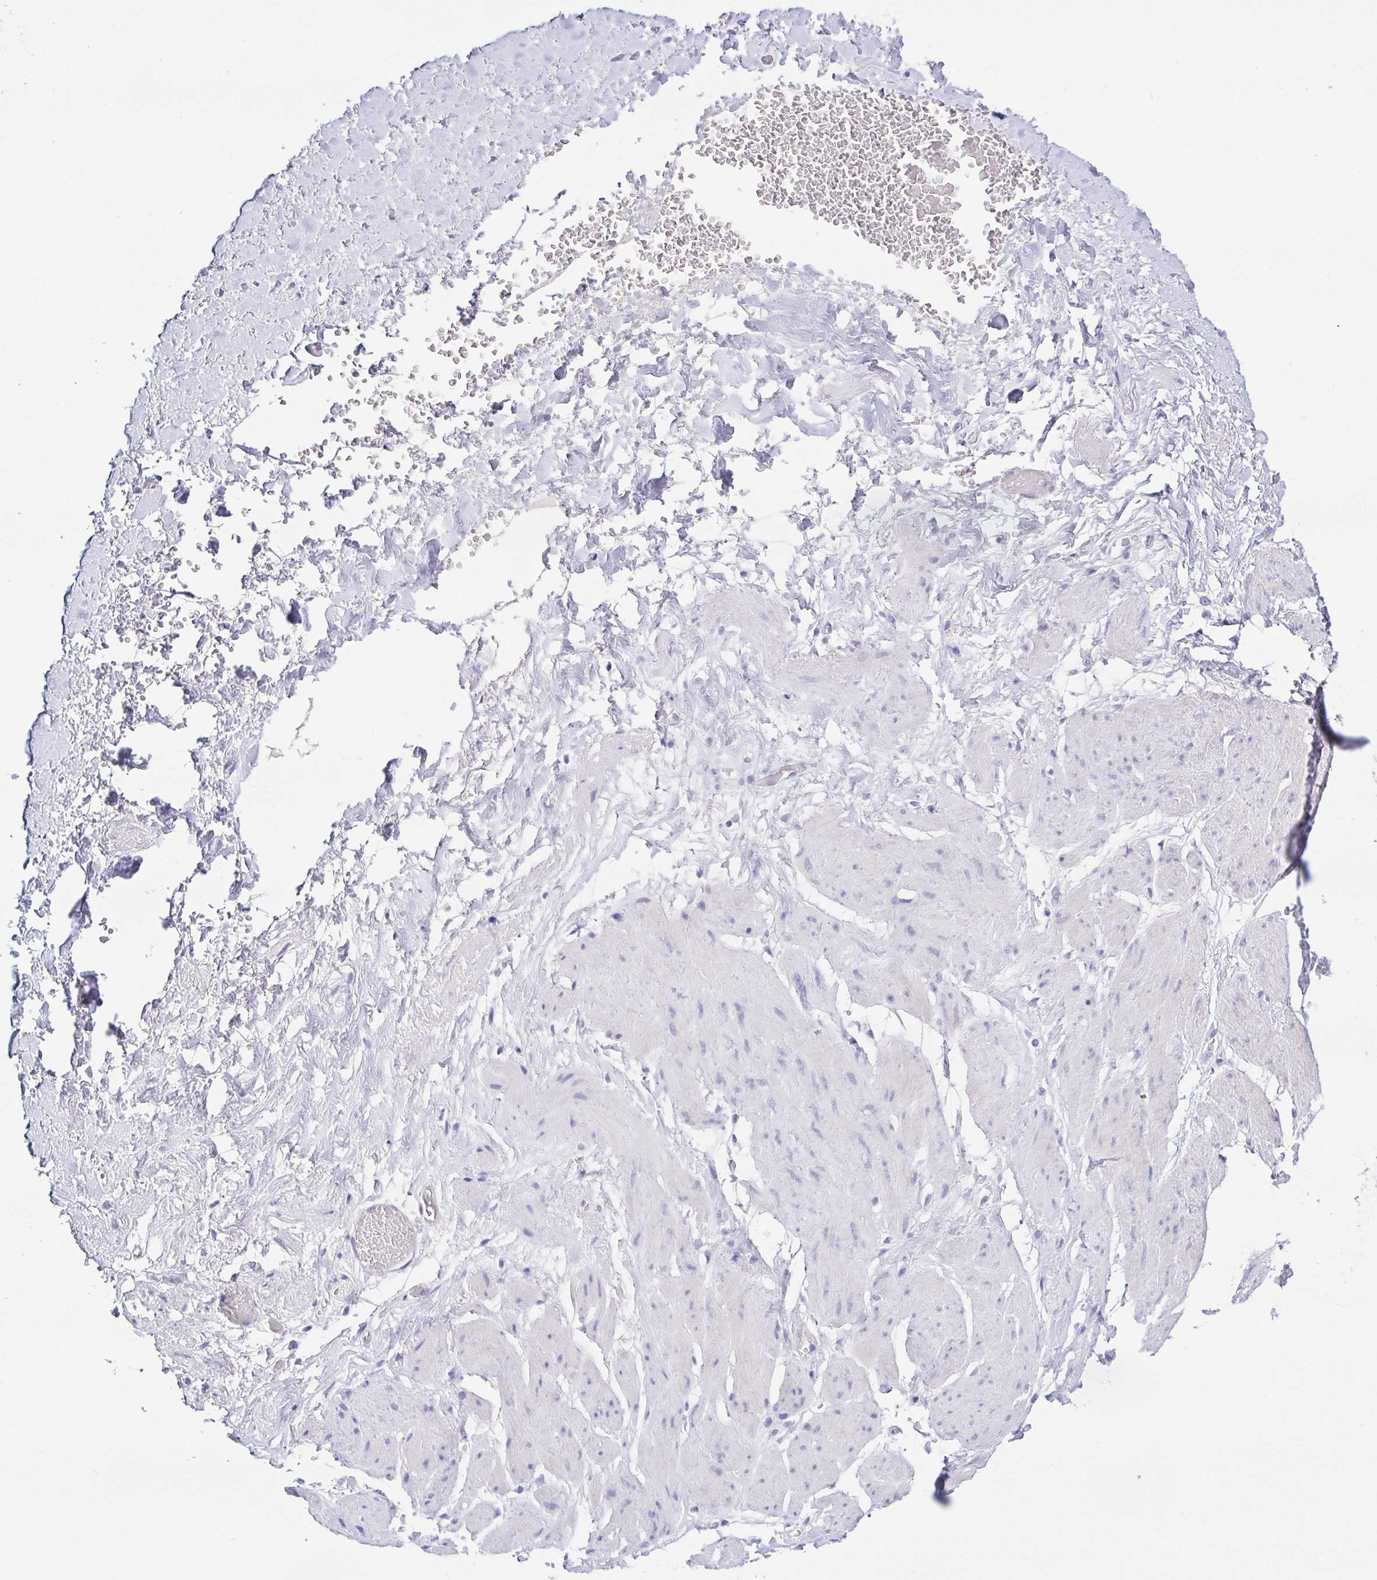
{"staining": {"intensity": "negative", "quantity": "none", "location": "none"}, "tissue": "adipose tissue", "cell_type": "Adipocytes", "image_type": "normal", "snomed": [{"axis": "morphology", "description": "Normal tissue, NOS"}, {"axis": "topography", "description": "Vagina"}, {"axis": "topography", "description": "Peripheral nerve tissue"}], "caption": "The photomicrograph exhibits no significant staining in adipocytes of adipose tissue.", "gene": "HAPLN2", "patient": {"sex": "female", "age": 71}}